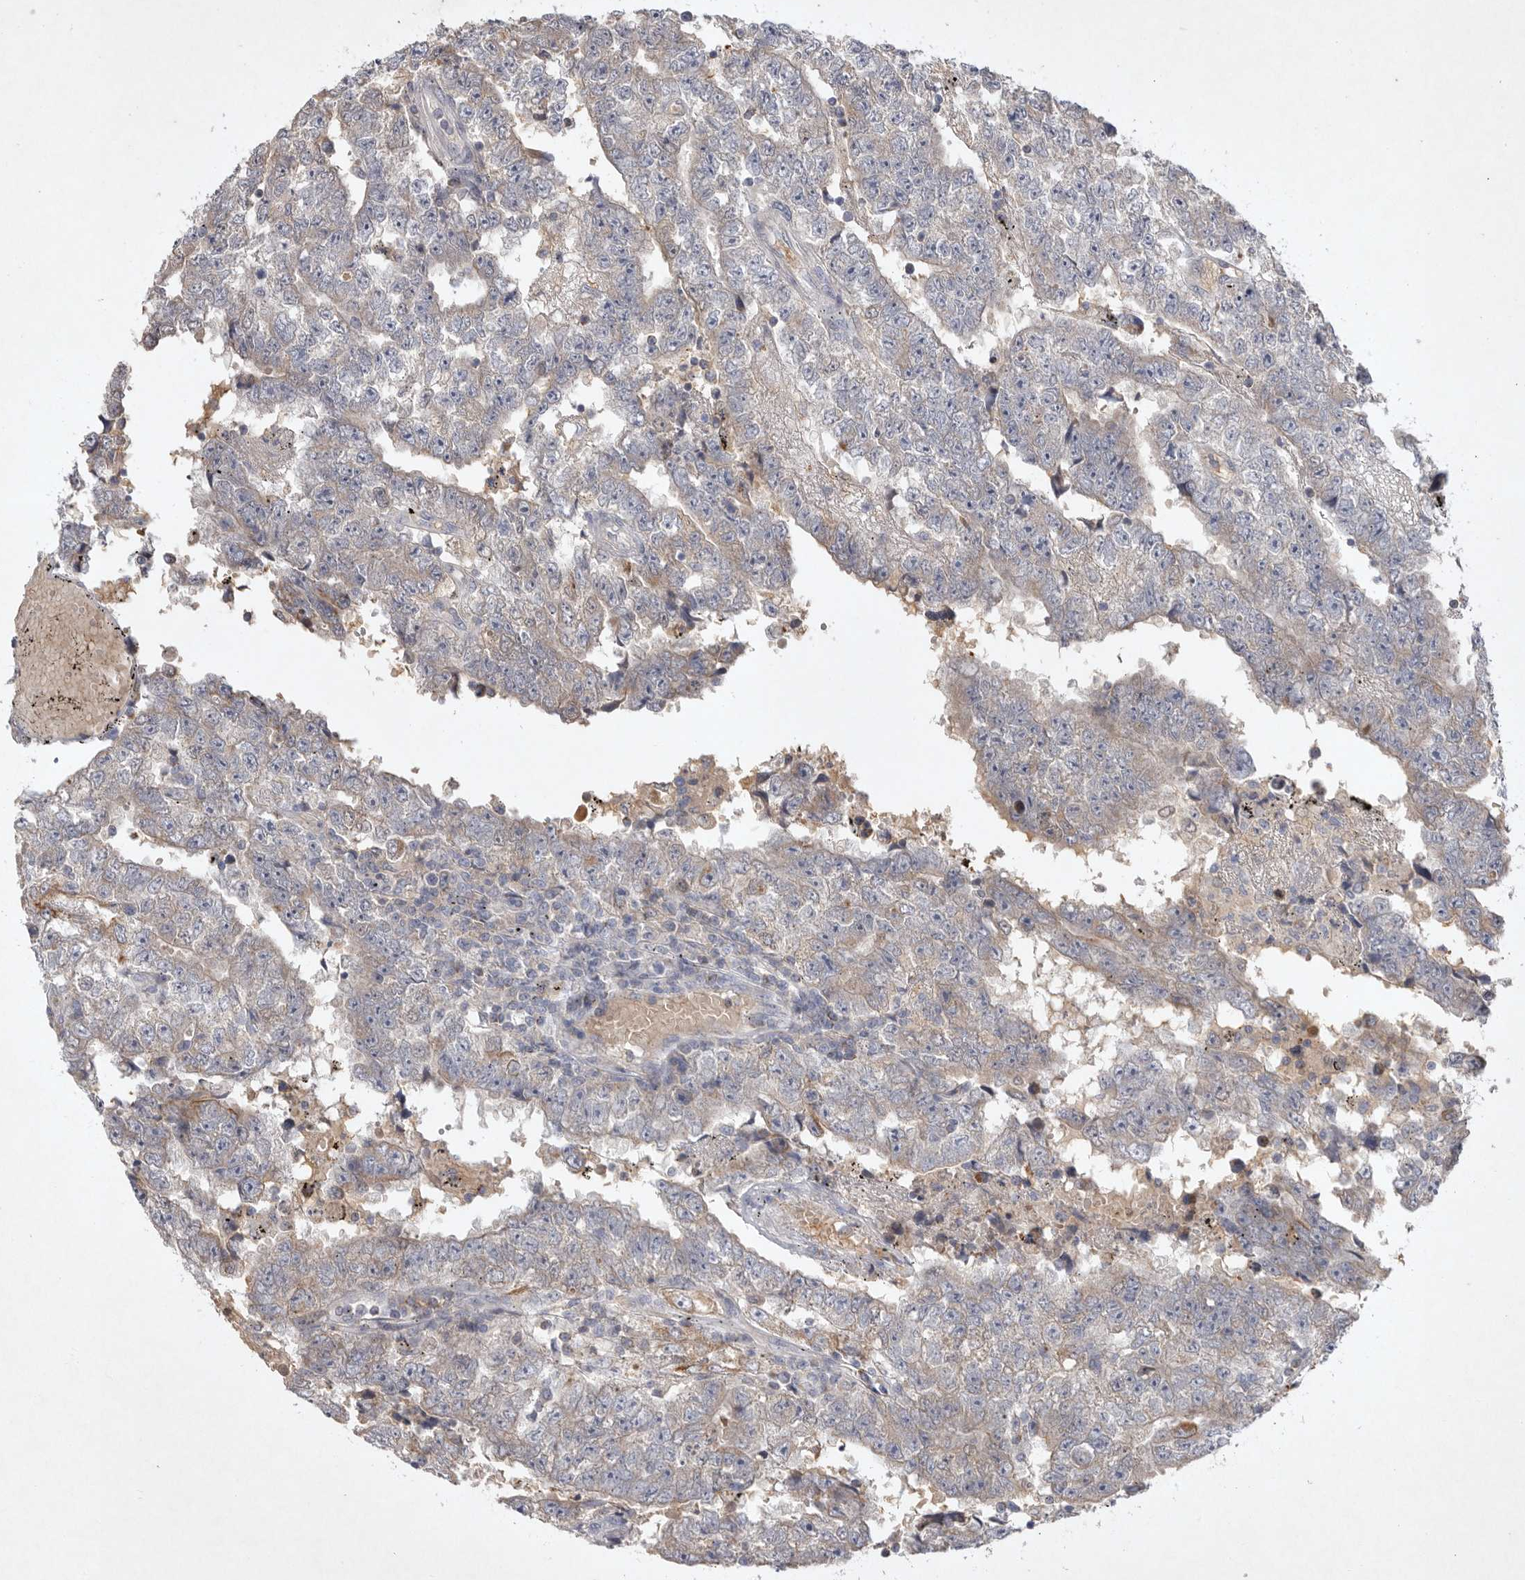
{"staining": {"intensity": "negative", "quantity": "none", "location": "none"}, "tissue": "testis cancer", "cell_type": "Tumor cells", "image_type": "cancer", "snomed": [{"axis": "morphology", "description": "Carcinoma, Embryonal, NOS"}, {"axis": "topography", "description": "Testis"}], "caption": "The micrograph reveals no staining of tumor cells in testis cancer.", "gene": "TNFSF14", "patient": {"sex": "male", "age": 25}}